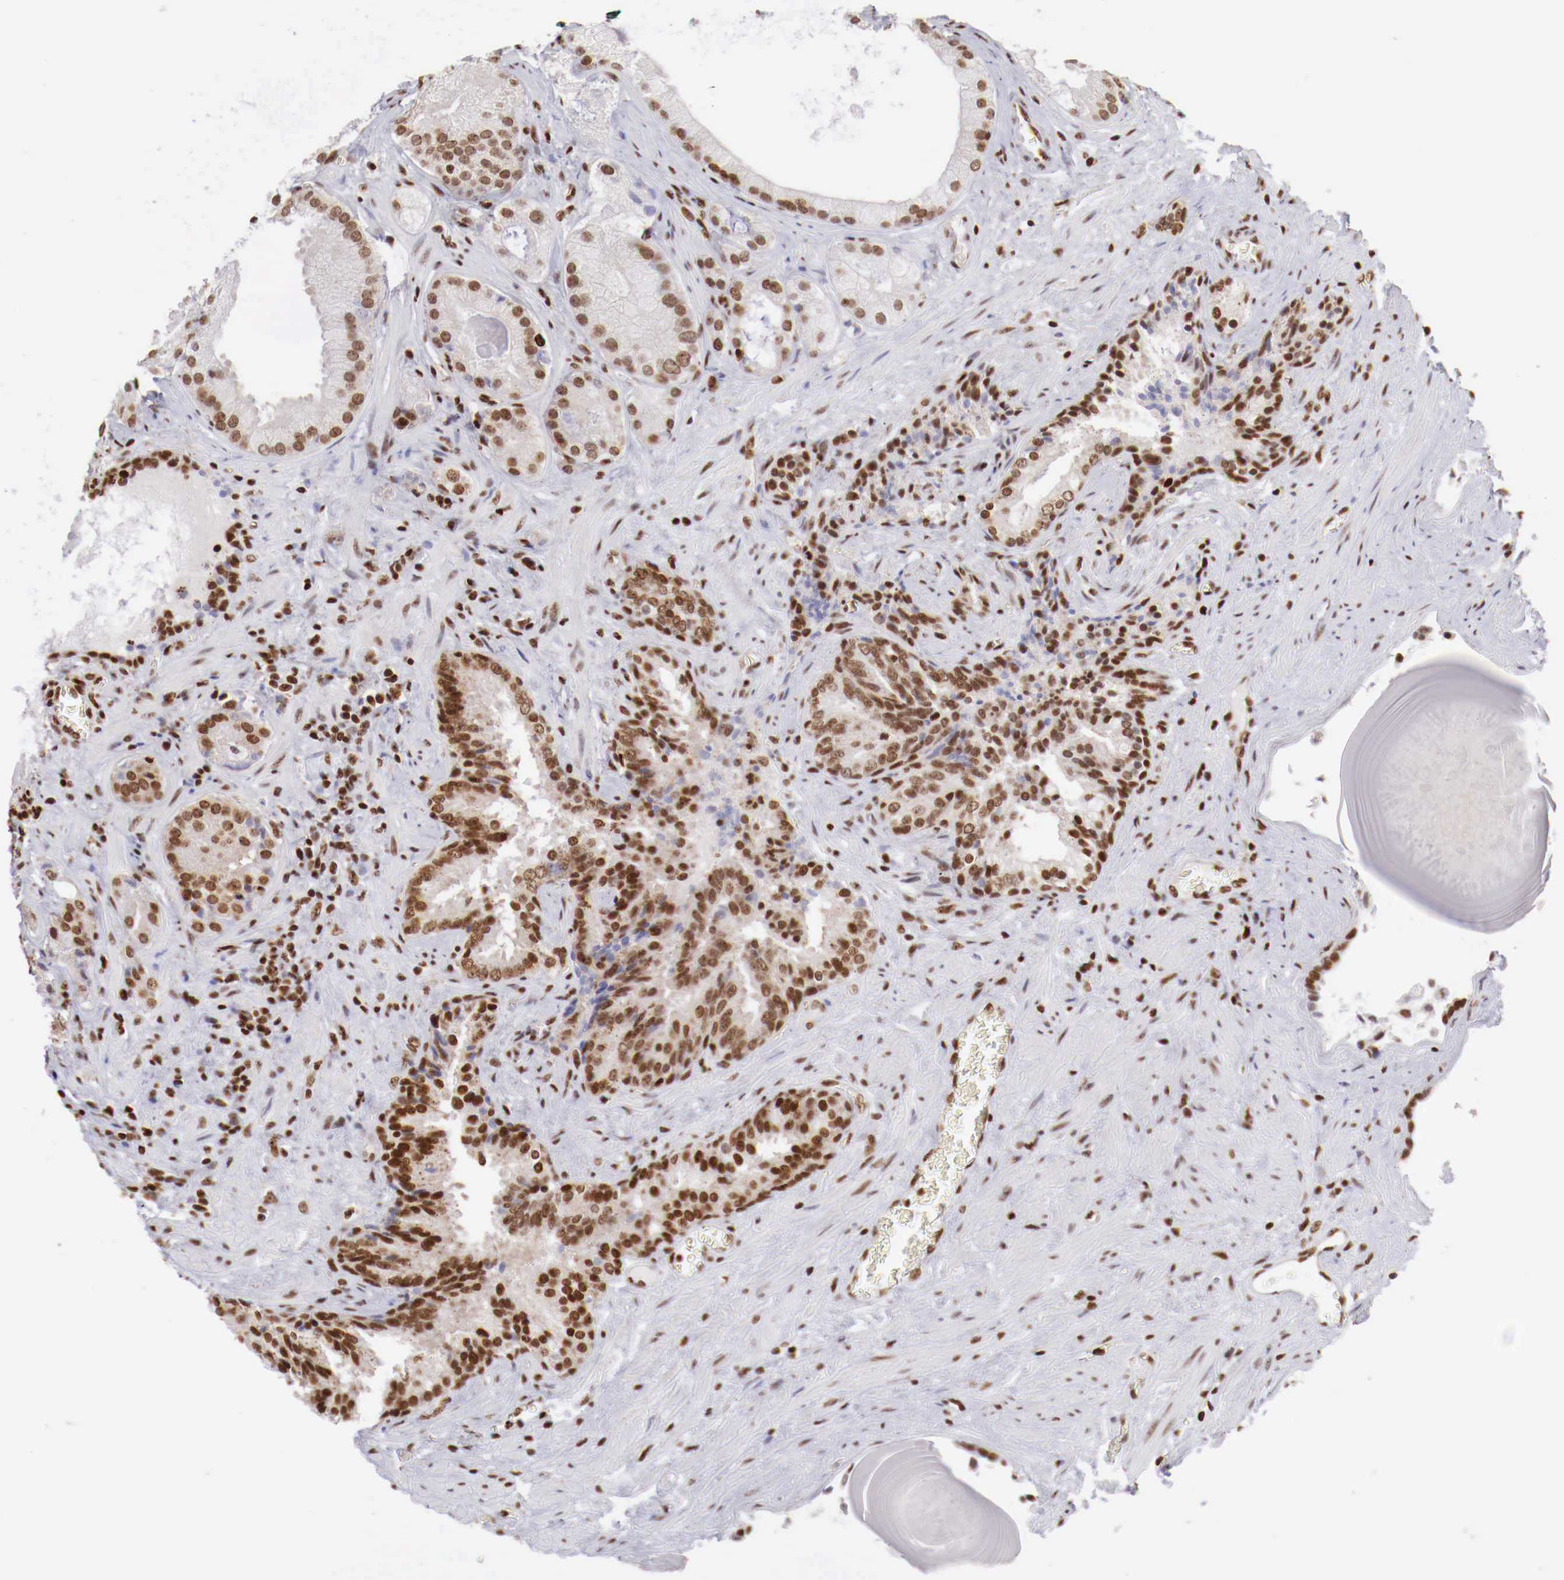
{"staining": {"intensity": "moderate", "quantity": ">75%", "location": "nuclear"}, "tissue": "prostate cancer", "cell_type": "Tumor cells", "image_type": "cancer", "snomed": [{"axis": "morphology", "description": "Adenocarcinoma, Medium grade"}, {"axis": "topography", "description": "Prostate"}], "caption": "Prostate cancer (medium-grade adenocarcinoma) stained for a protein exhibits moderate nuclear positivity in tumor cells.", "gene": "MAX", "patient": {"sex": "male", "age": 70}}